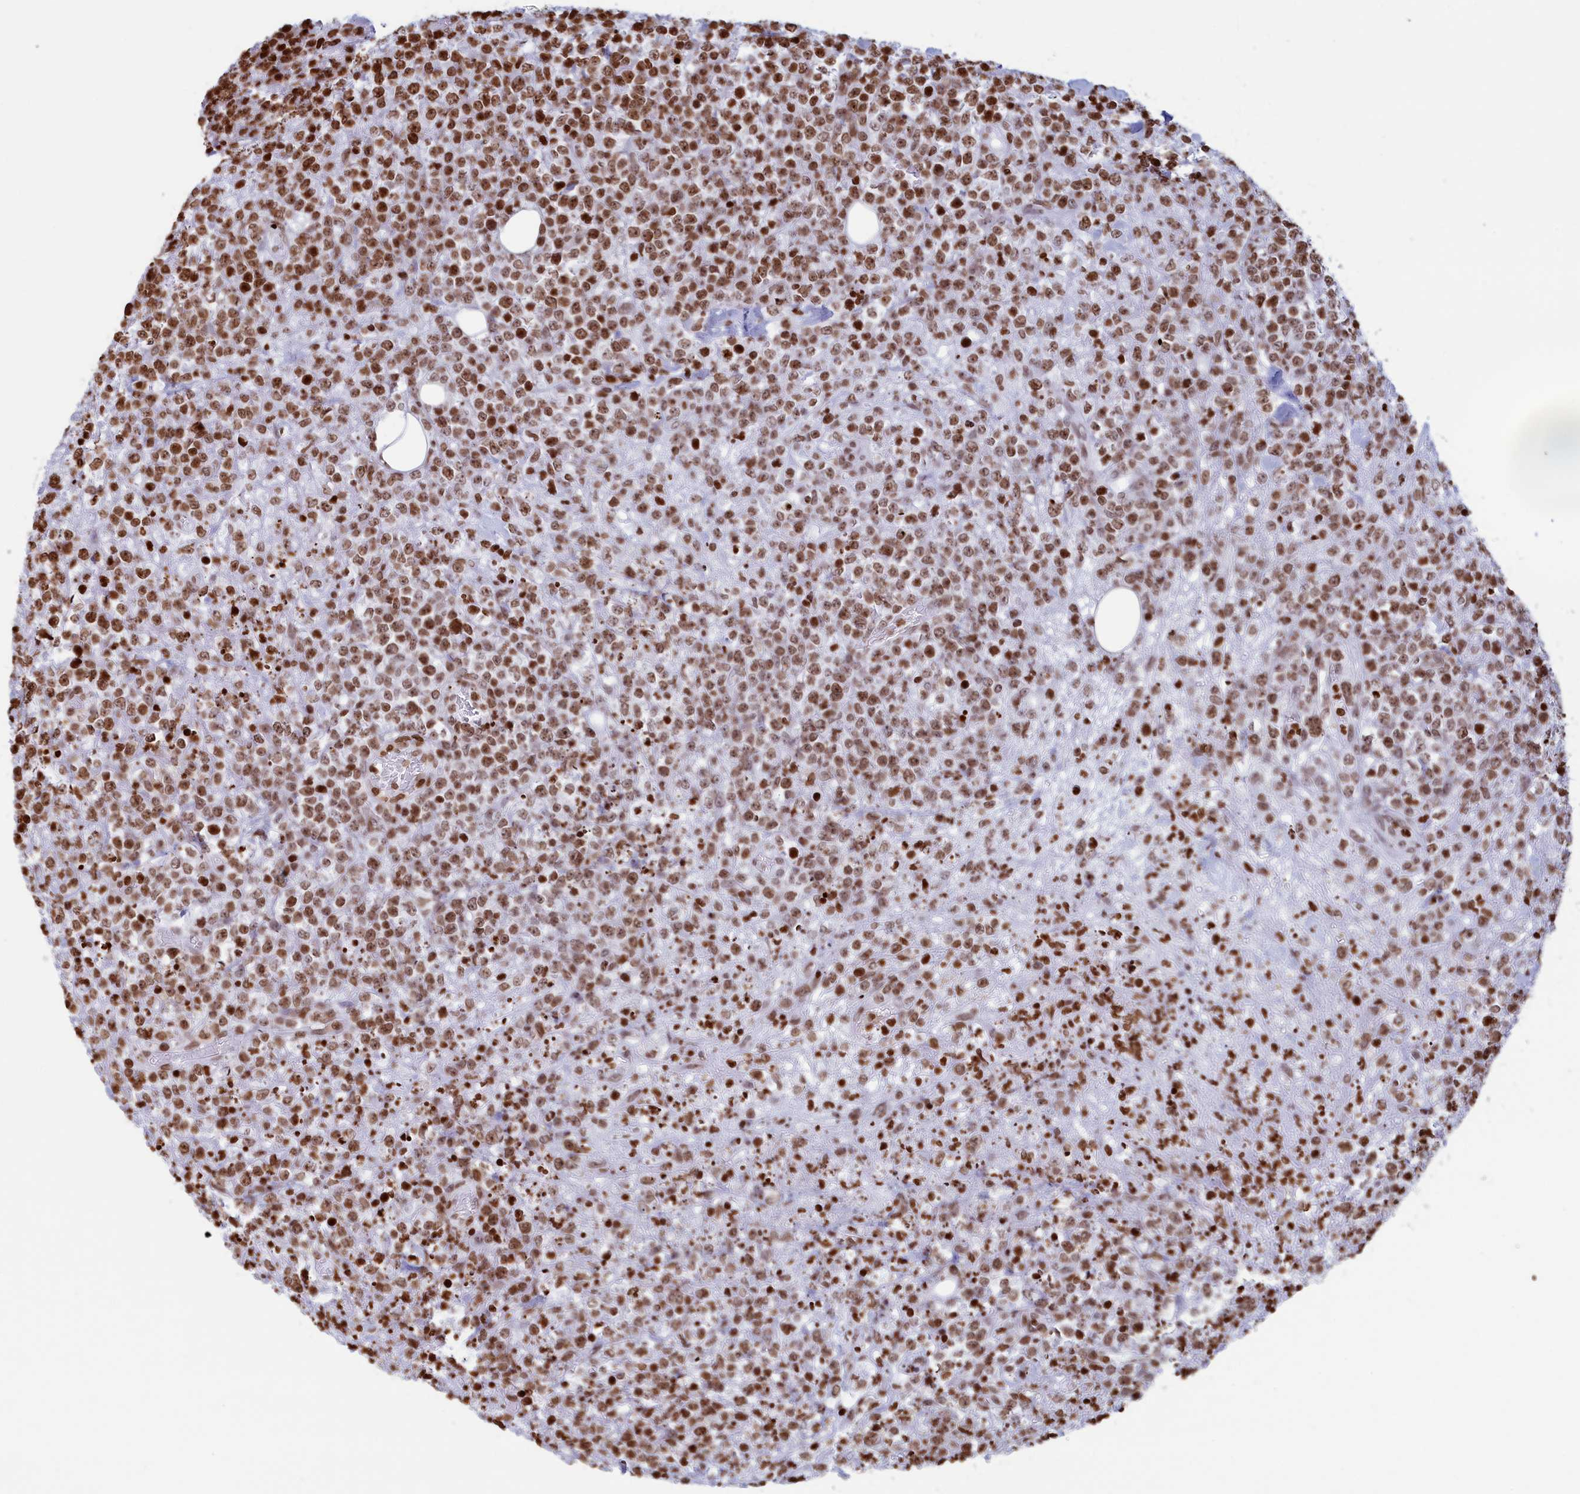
{"staining": {"intensity": "moderate", "quantity": ">75%", "location": "nuclear"}, "tissue": "lymphoma", "cell_type": "Tumor cells", "image_type": "cancer", "snomed": [{"axis": "morphology", "description": "Malignant lymphoma, non-Hodgkin's type, High grade"}, {"axis": "topography", "description": "Colon"}], "caption": "High-grade malignant lymphoma, non-Hodgkin's type stained with a protein marker demonstrates moderate staining in tumor cells.", "gene": "APOBEC3A", "patient": {"sex": "female", "age": 53}}